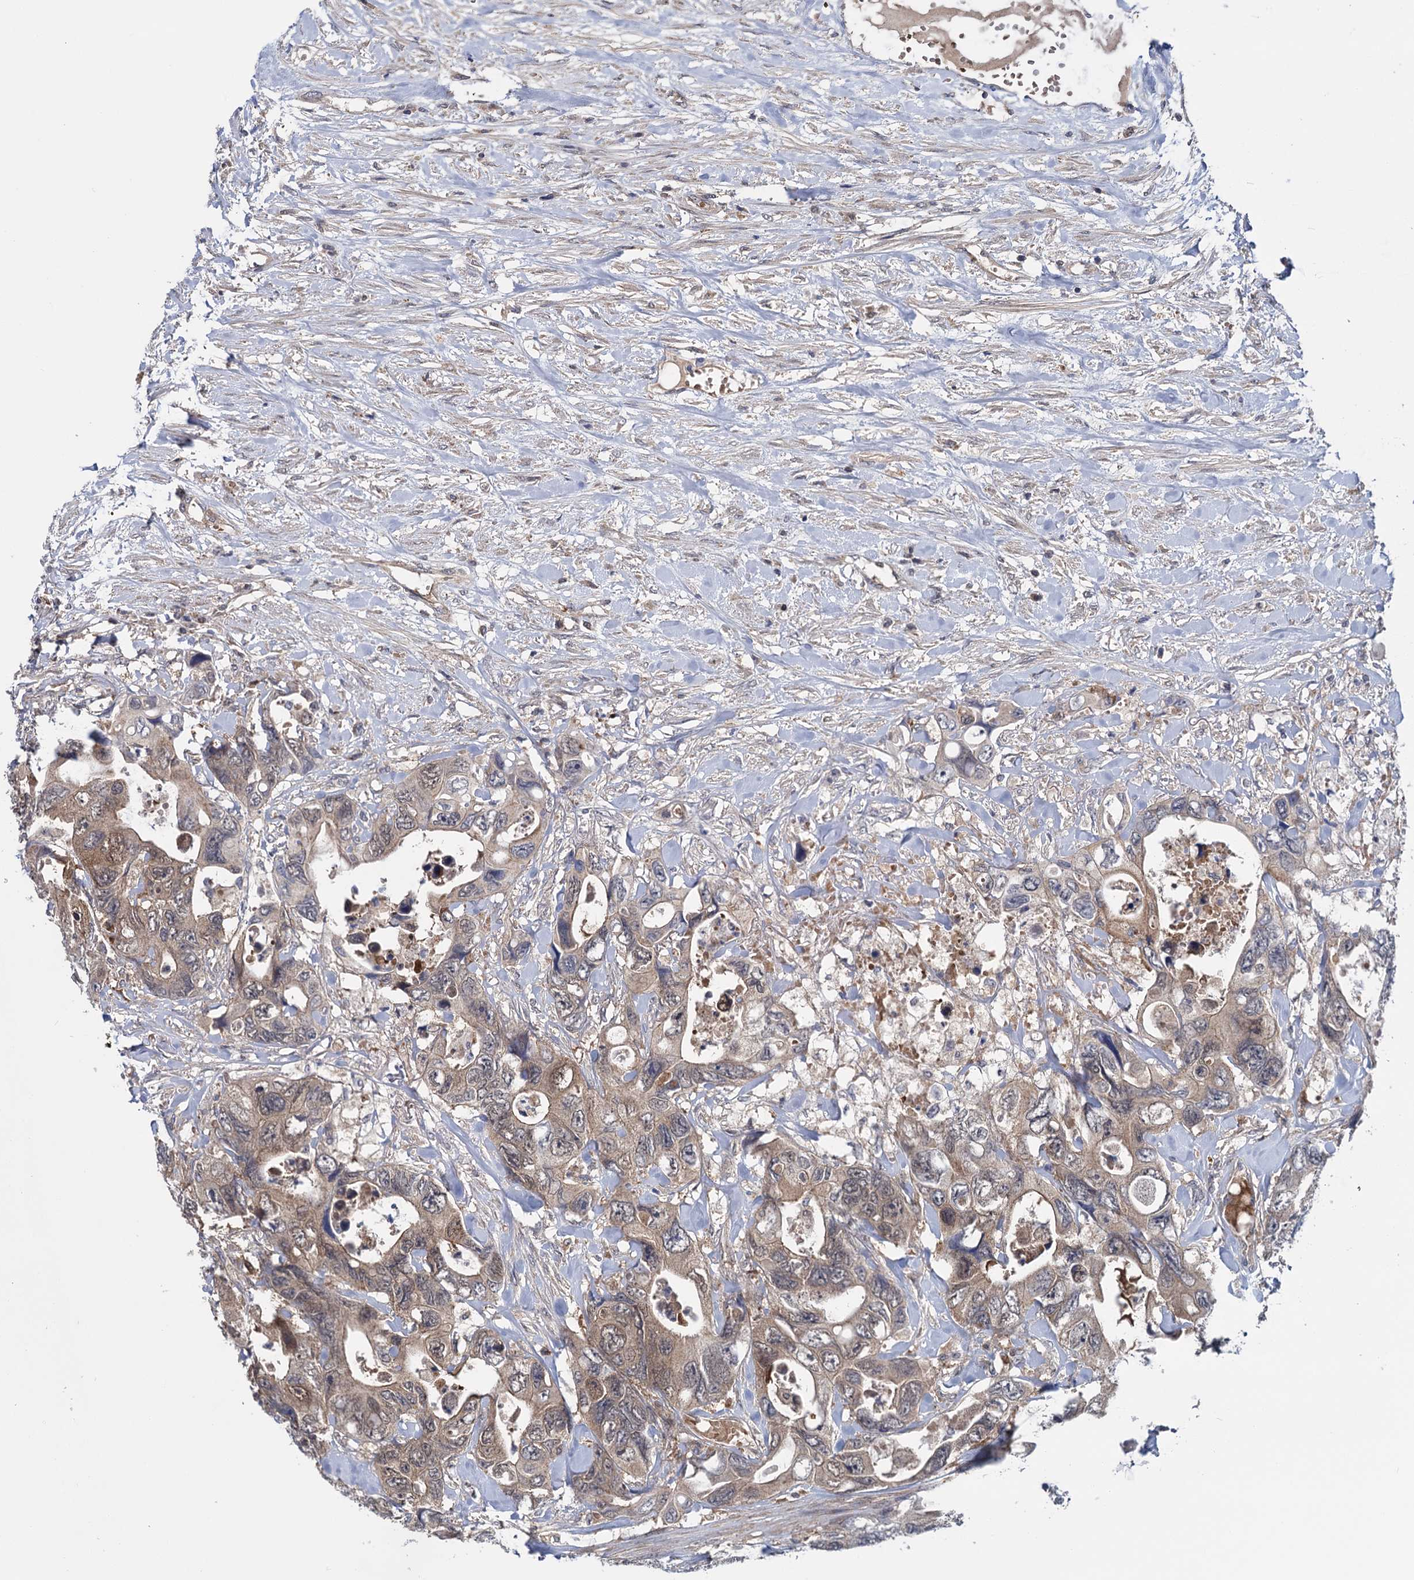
{"staining": {"intensity": "weak", "quantity": ">75%", "location": "cytoplasmic/membranous"}, "tissue": "colorectal cancer", "cell_type": "Tumor cells", "image_type": "cancer", "snomed": [{"axis": "morphology", "description": "Adenocarcinoma, NOS"}, {"axis": "topography", "description": "Rectum"}], "caption": "Immunohistochemistry micrograph of neoplastic tissue: human adenocarcinoma (colorectal) stained using immunohistochemistry demonstrates low levels of weak protein expression localized specifically in the cytoplasmic/membranous of tumor cells, appearing as a cytoplasmic/membranous brown color.", "gene": "GLO1", "patient": {"sex": "male", "age": 57}}